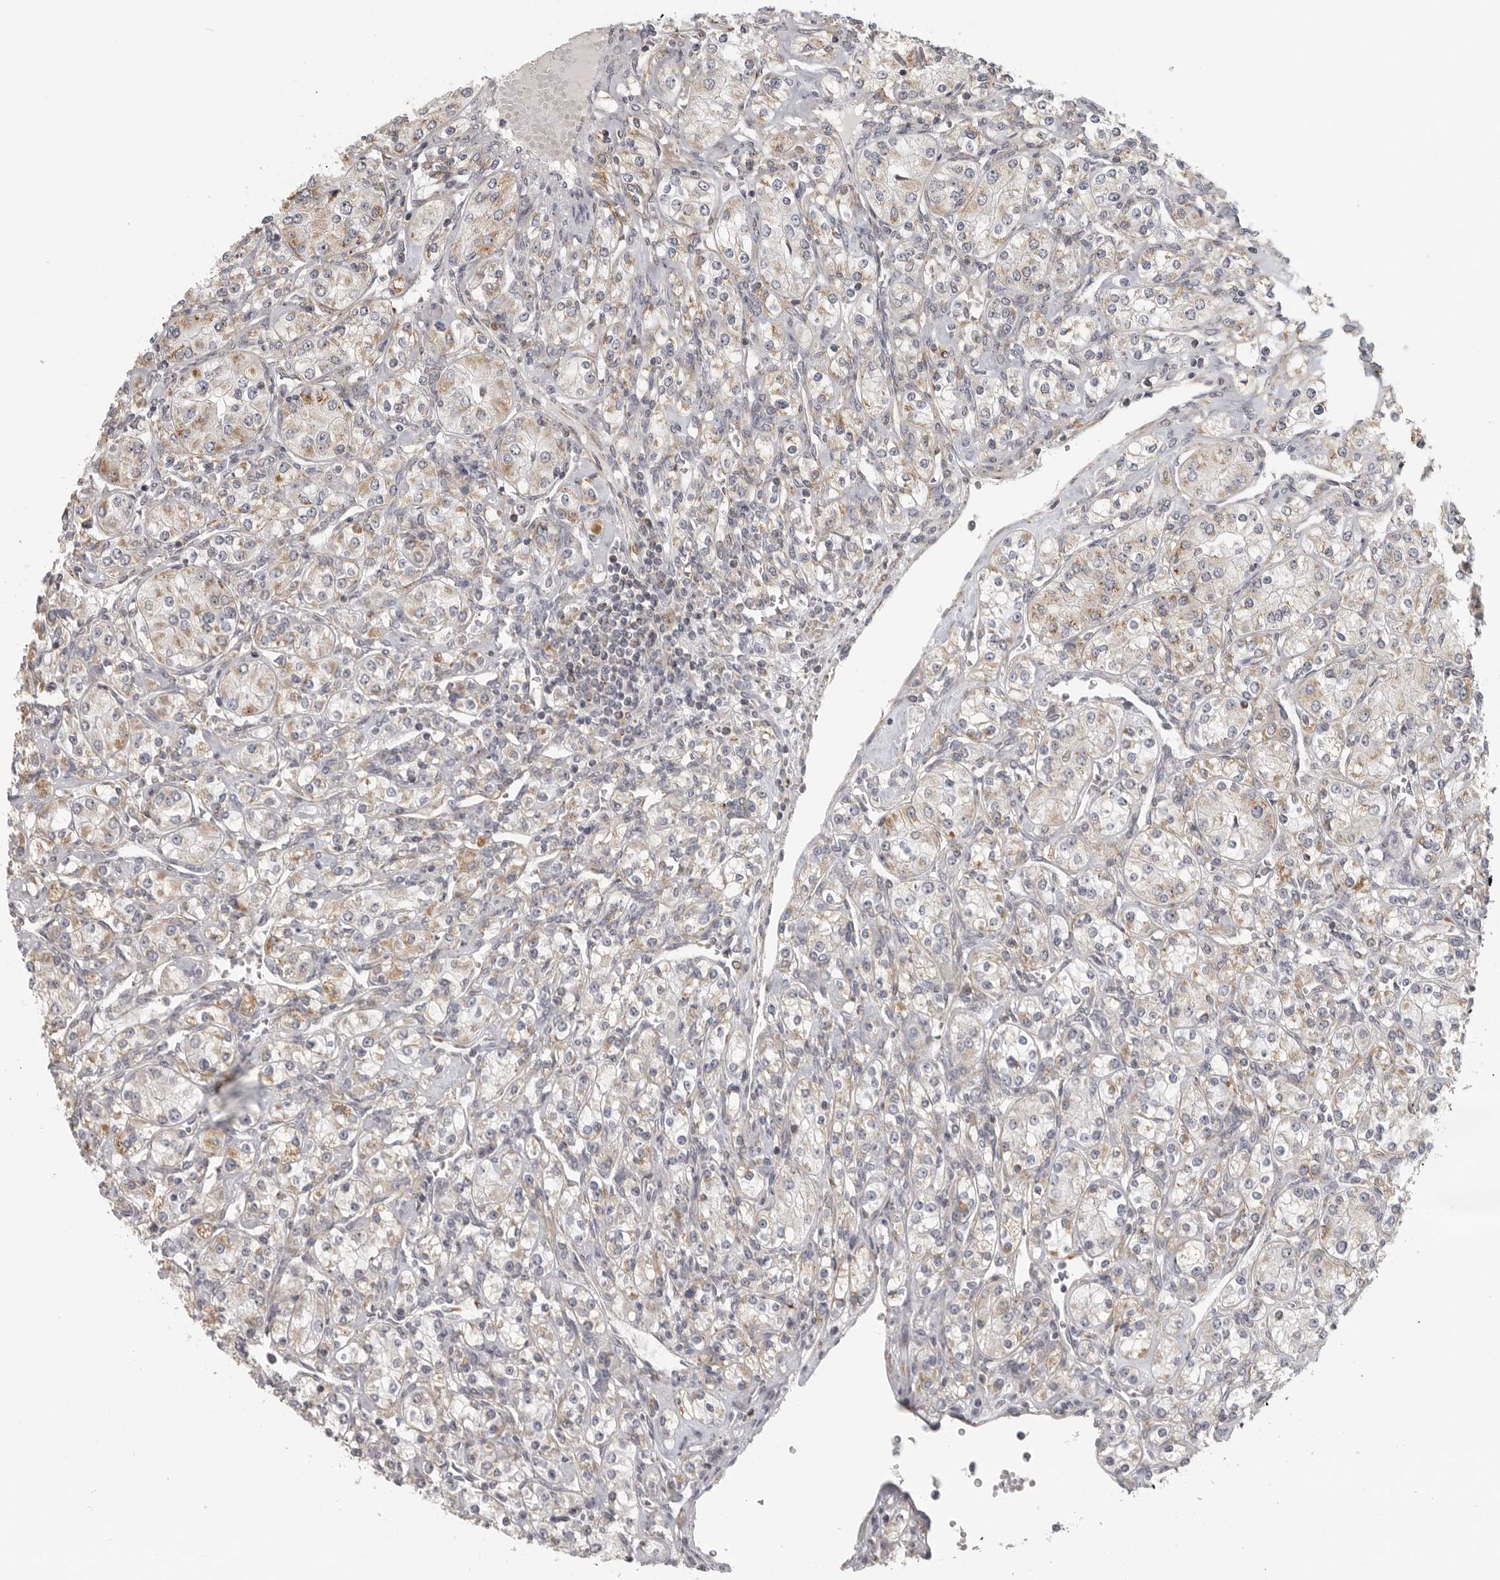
{"staining": {"intensity": "weak", "quantity": "25%-75%", "location": "cytoplasmic/membranous"}, "tissue": "renal cancer", "cell_type": "Tumor cells", "image_type": "cancer", "snomed": [{"axis": "morphology", "description": "Adenocarcinoma, NOS"}, {"axis": "topography", "description": "Kidney"}], "caption": "Renal adenocarcinoma tissue reveals weak cytoplasmic/membranous expression in about 25%-75% of tumor cells, visualized by immunohistochemistry.", "gene": "RXFP3", "patient": {"sex": "male", "age": 77}}